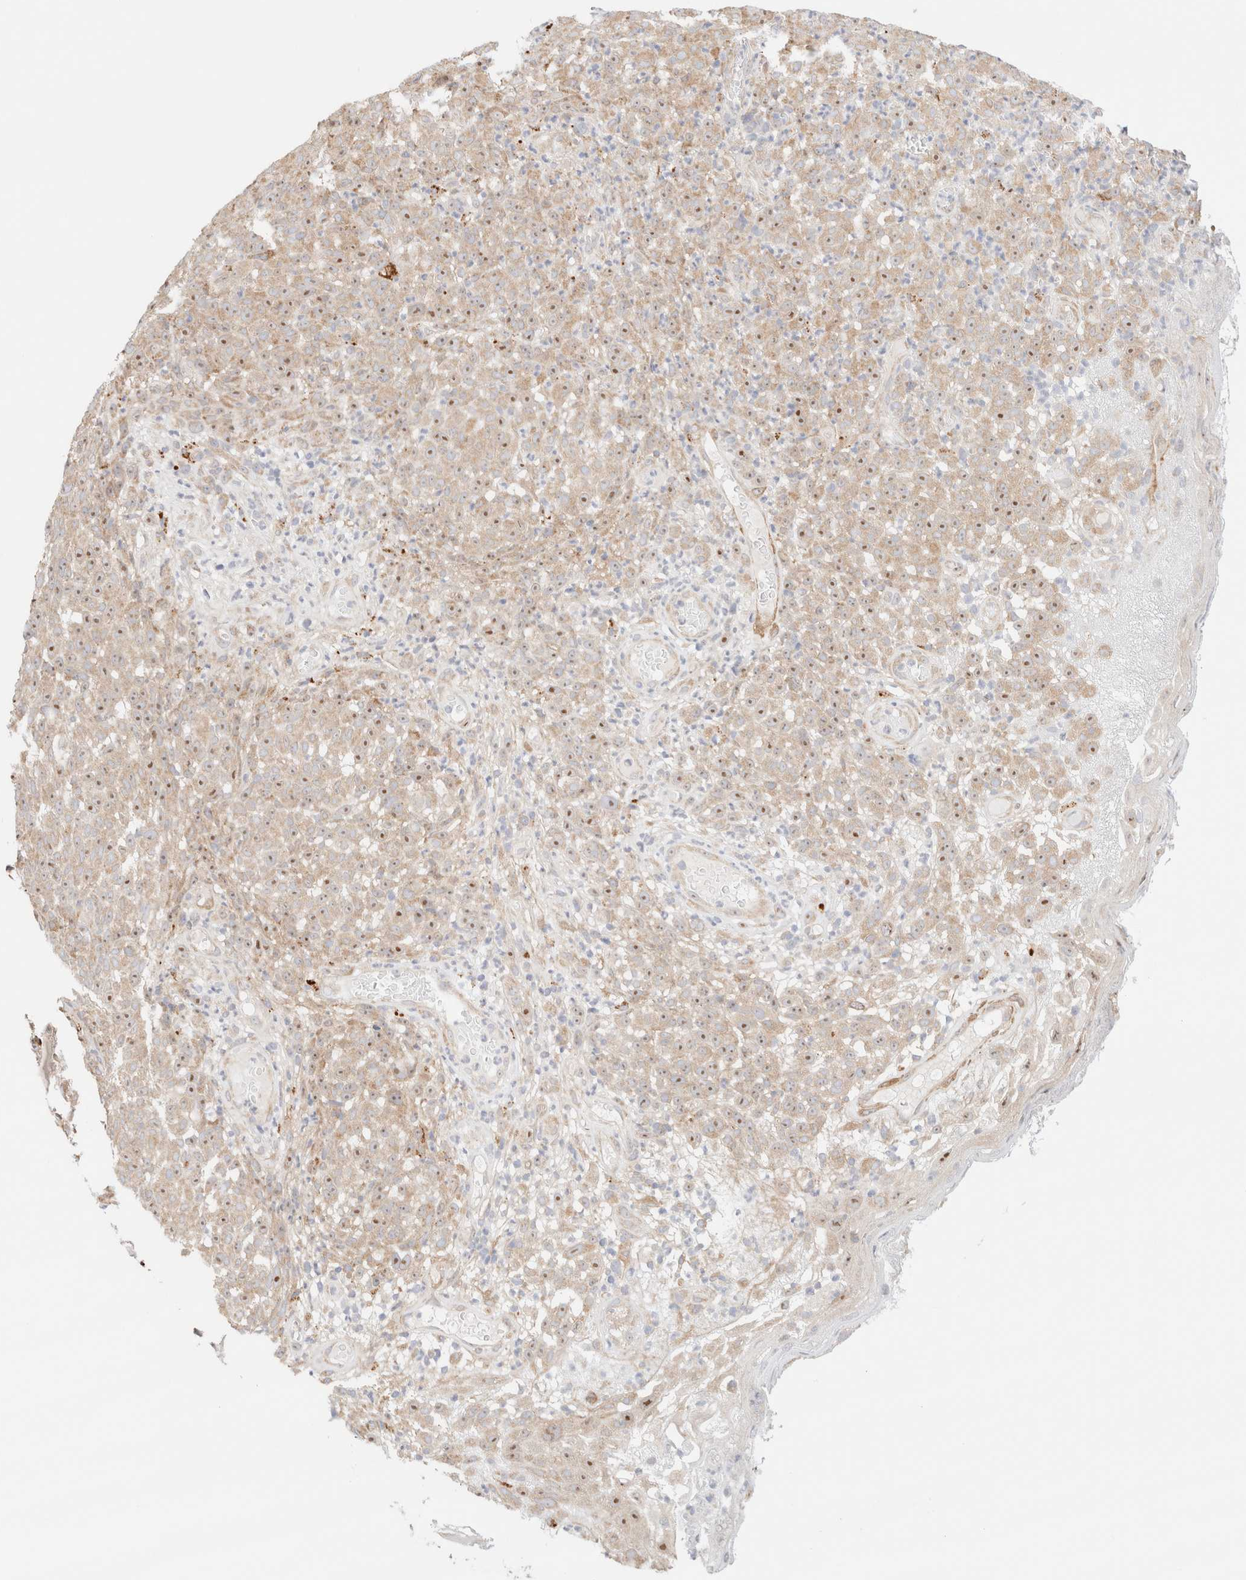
{"staining": {"intensity": "moderate", "quantity": ">75%", "location": "cytoplasmic/membranous,nuclear"}, "tissue": "melanoma", "cell_type": "Tumor cells", "image_type": "cancer", "snomed": [{"axis": "morphology", "description": "Malignant melanoma, NOS"}, {"axis": "topography", "description": "Skin"}], "caption": "A brown stain labels moderate cytoplasmic/membranous and nuclear positivity of a protein in human melanoma tumor cells. (DAB (3,3'-diaminobenzidine) = brown stain, brightfield microscopy at high magnification).", "gene": "RRP15", "patient": {"sex": "female", "age": 82}}